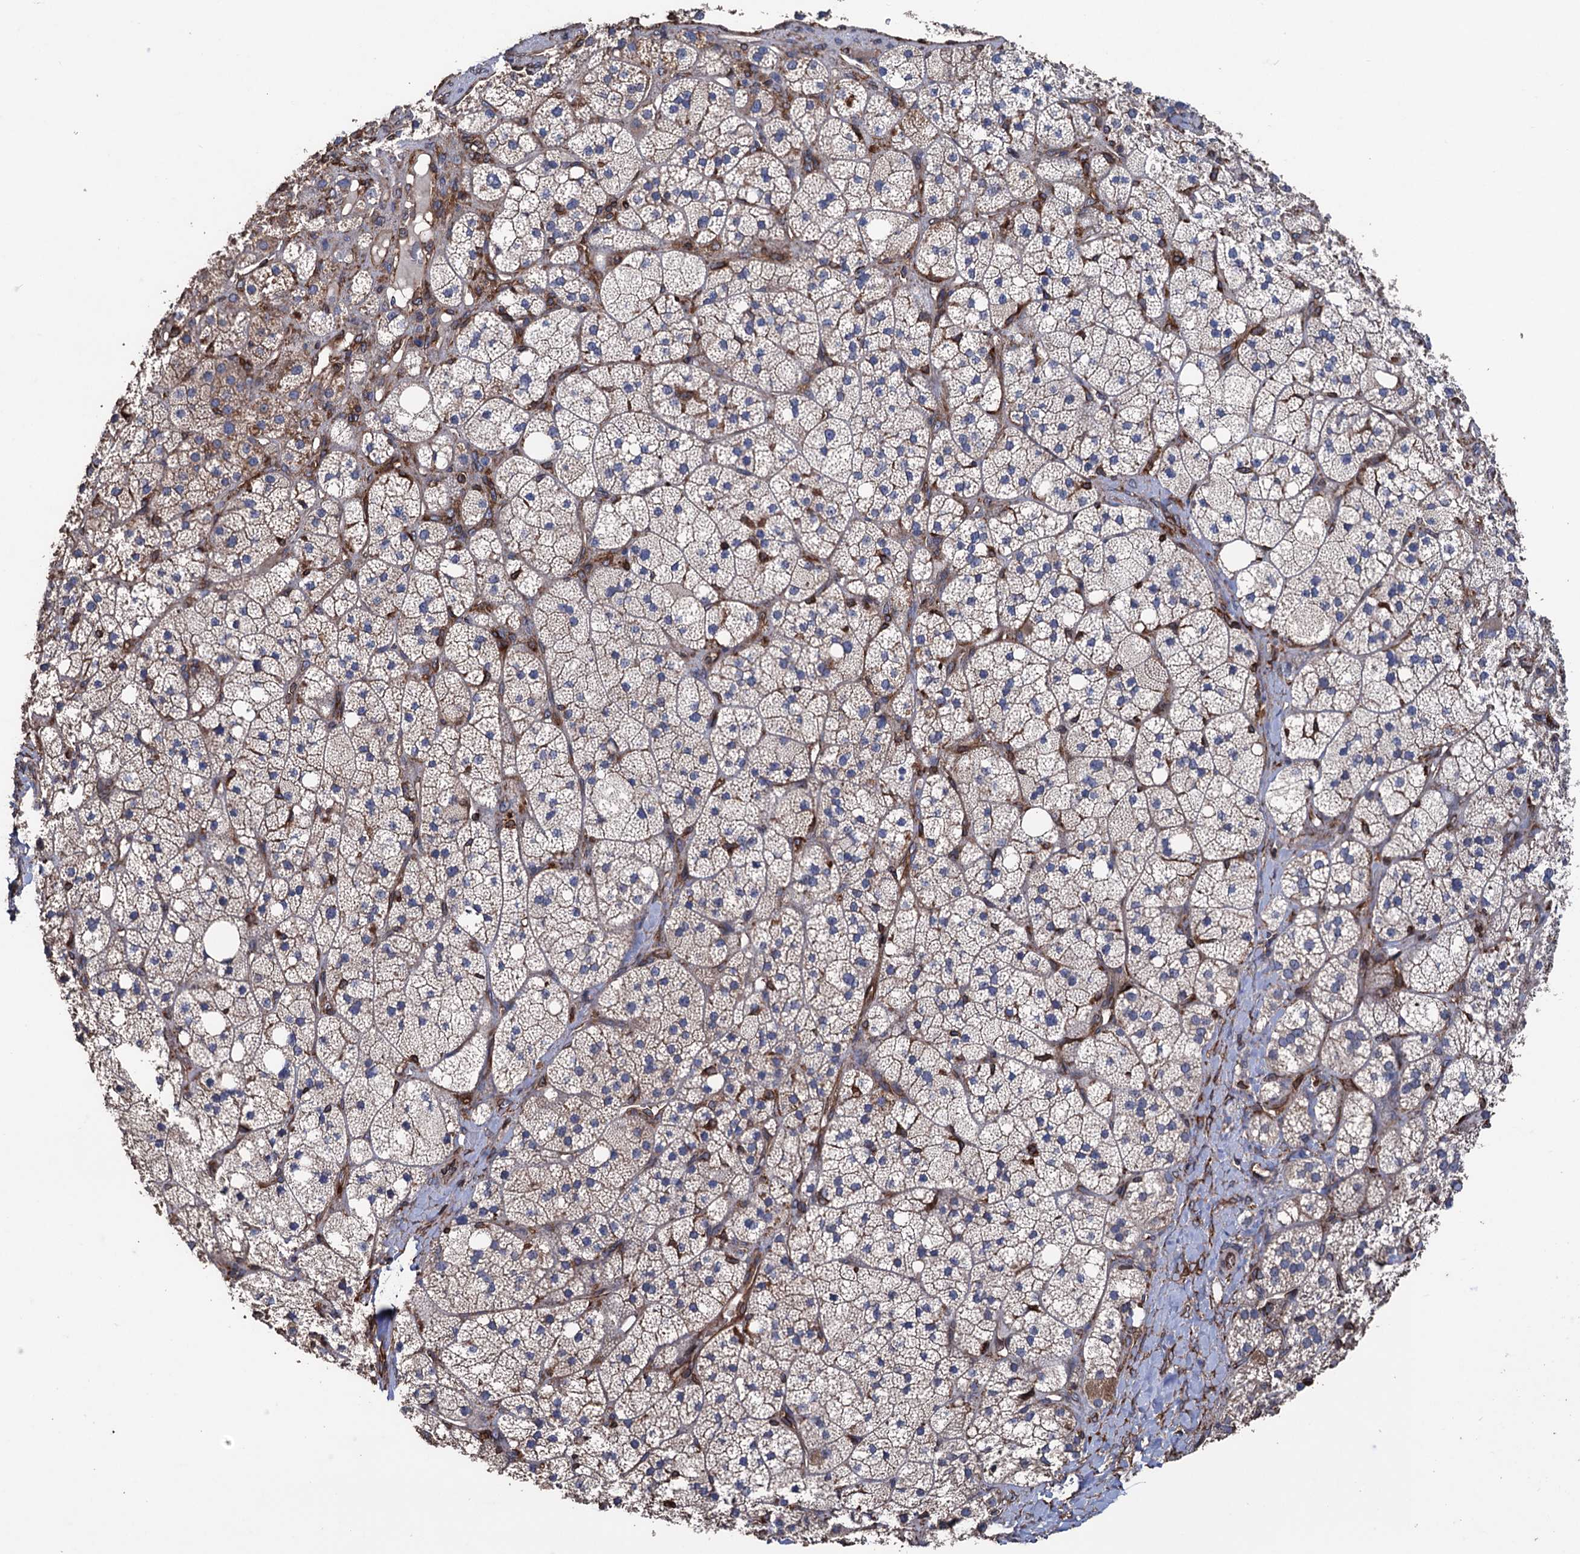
{"staining": {"intensity": "negative", "quantity": "none", "location": "none"}, "tissue": "adrenal gland", "cell_type": "Glandular cells", "image_type": "normal", "snomed": [{"axis": "morphology", "description": "Normal tissue, NOS"}, {"axis": "topography", "description": "Adrenal gland"}], "caption": "This histopathology image is of normal adrenal gland stained with immunohistochemistry (IHC) to label a protein in brown with the nuclei are counter-stained blue. There is no staining in glandular cells.", "gene": "STING1", "patient": {"sex": "male", "age": 61}}